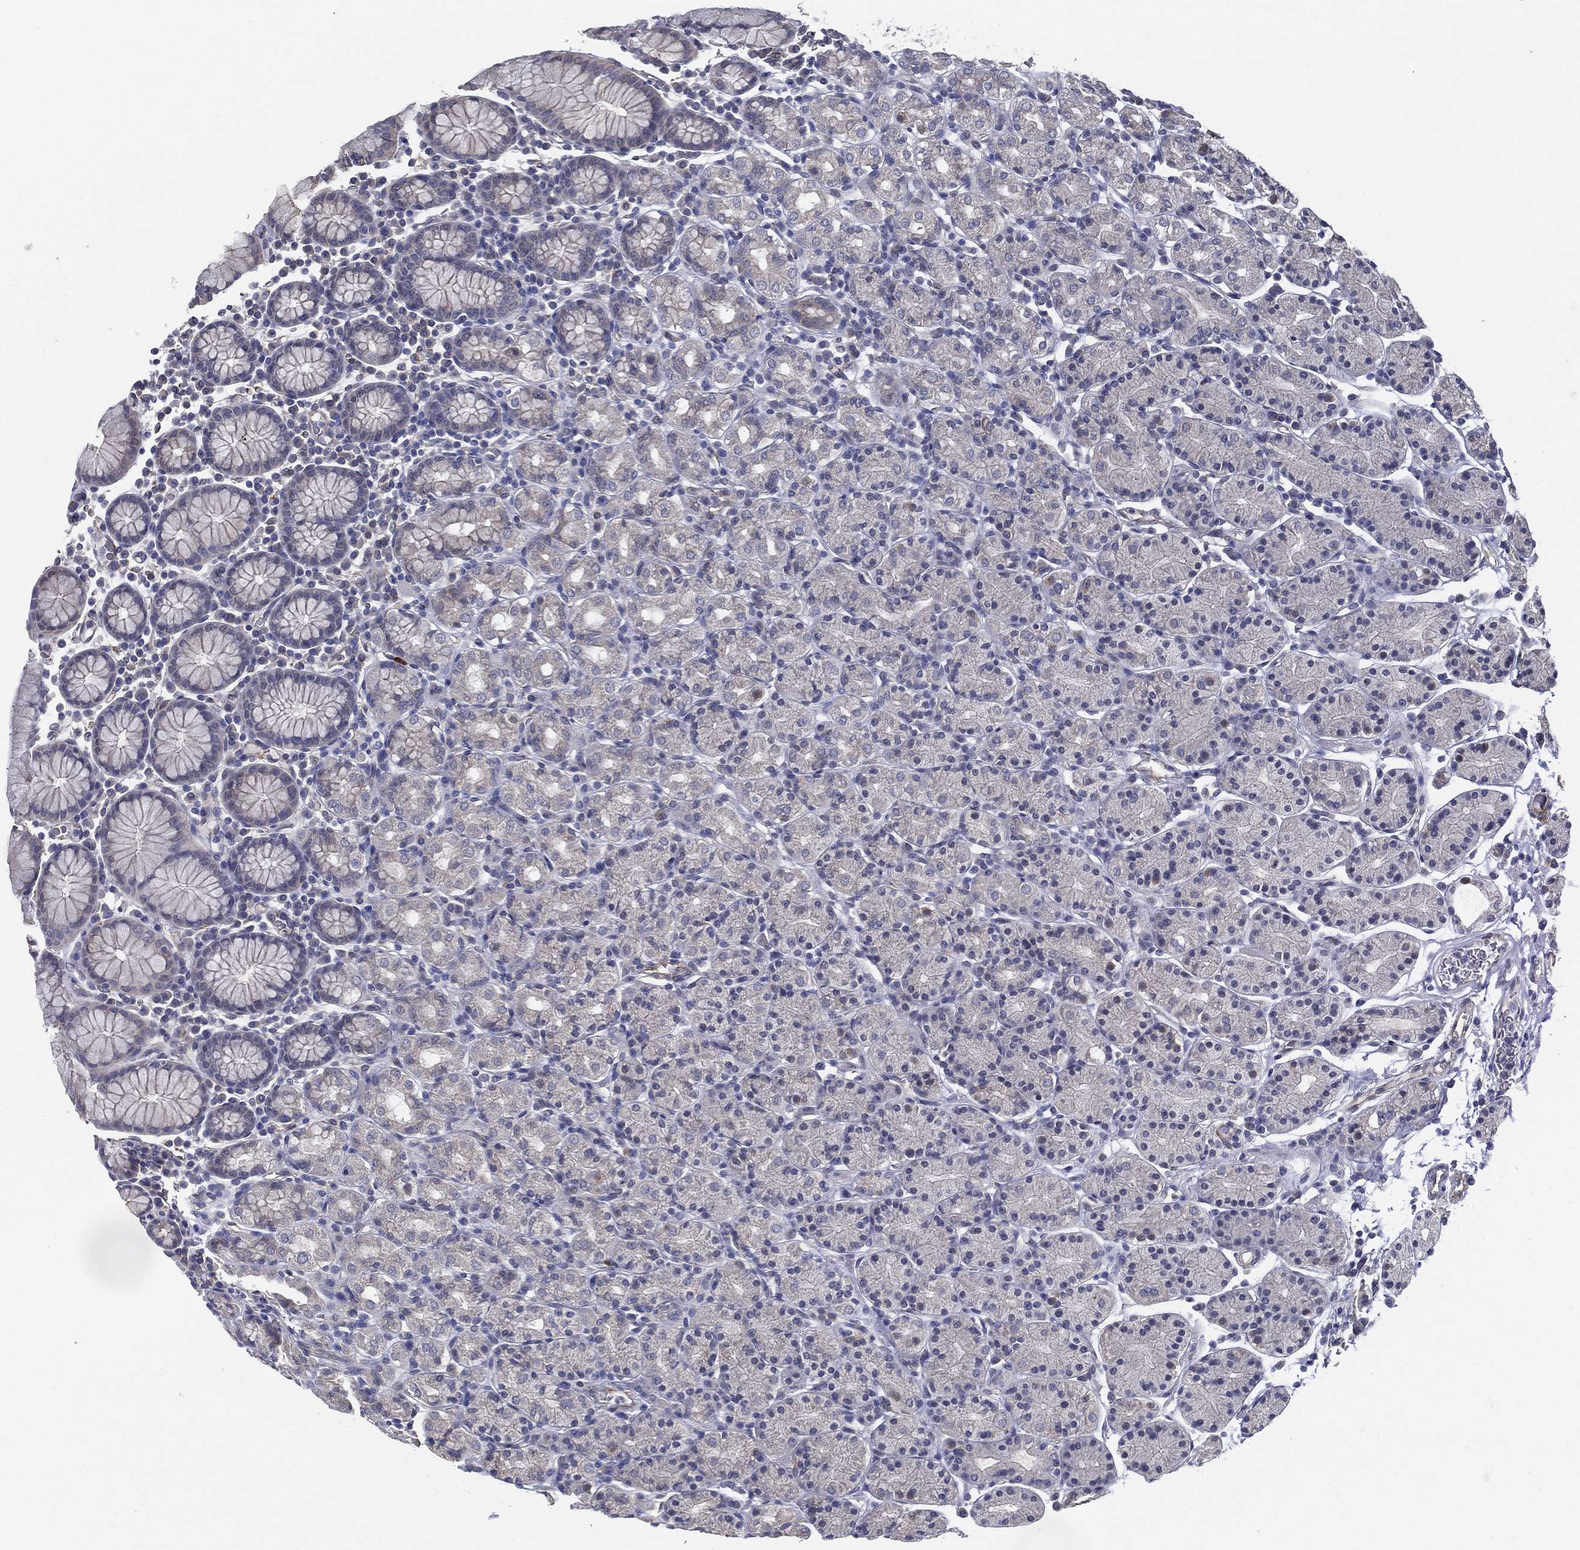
{"staining": {"intensity": "negative", "quantity": "none", "location": "none"}, "tissue": "stomach", "cell_type": "Glandular cells", "image_type": "normal", "snomed": [{"axis": "morphology", "description": "Normal tissue, NOS"}, {"axis": "topography", "description": "Stomach, upper"}, {"axis": "topography", "description": "Stomach"}], "caption": "This is an immunohistochemistry (IHC) histopathology image of normal human stomach. There is no staining in glandular cells.", "gene": "LRRC56", "patient": {"sex": "male", "age": 62}}